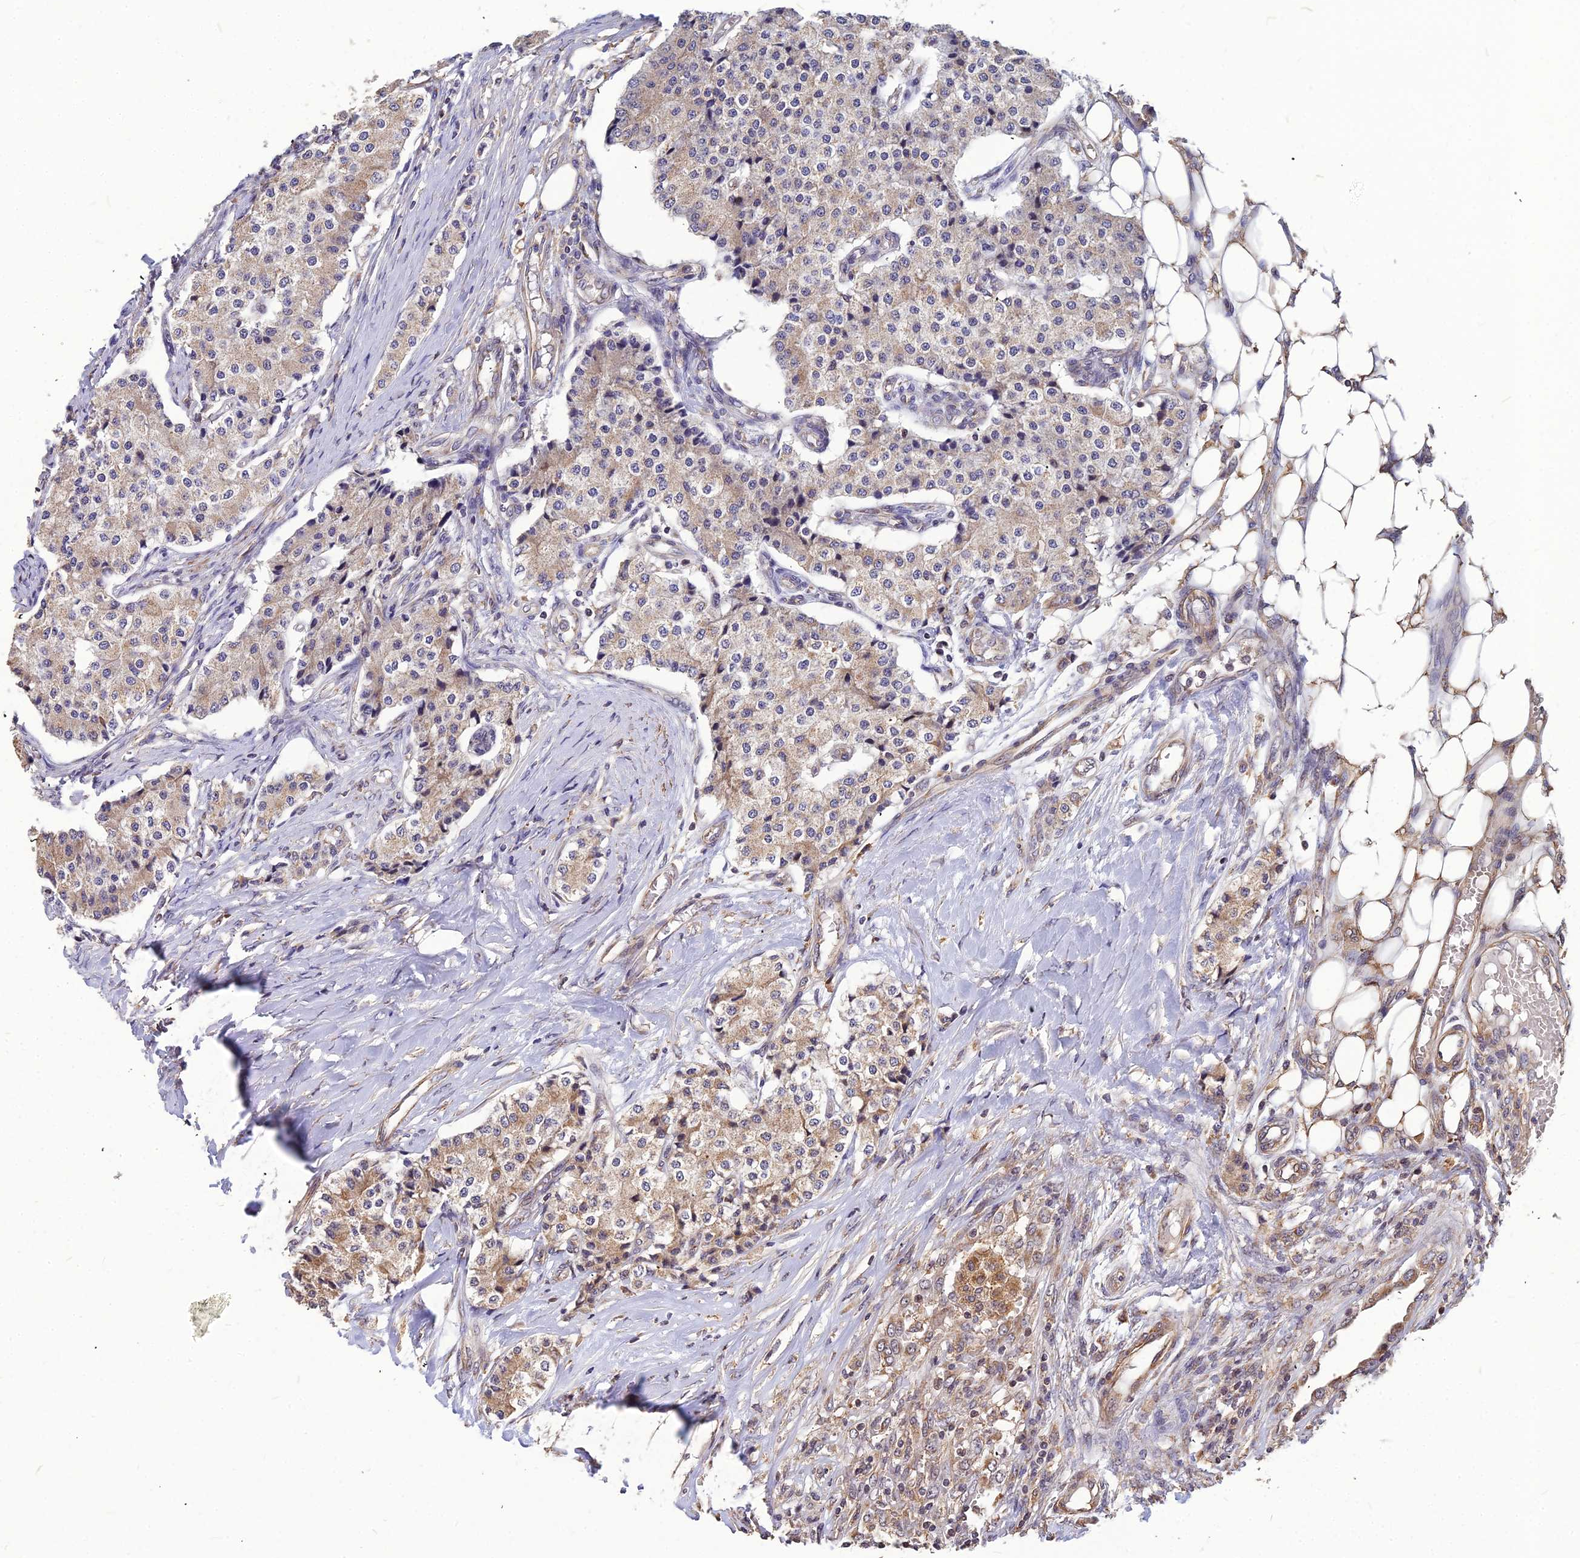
{"staining": {"intensity": "weak", "quantity": "25%-75%", "location": "cytoplasmic/membranous"}, "tissue": "carcinoid", "cell_type": "Tumor cells", "image_type": "cancer", "snomed": [{"axis": "morphology", "description": "Carcinoid, malignant, NOS"}, {"axis": "topography", "description": "Colon"}], "caption": "Immunohistochemistry (IHC) photomicrograph of neoplastic tissue: human carcinoid stained using IHC shows low levels of weak protein expression localized specifically in the cytoplasmic/membranous of tumor cells, appearing as a cytoplasmic/membranous brown color.", "gene": "LEKR1", "patient": {"sex": "female", "age": 52}}